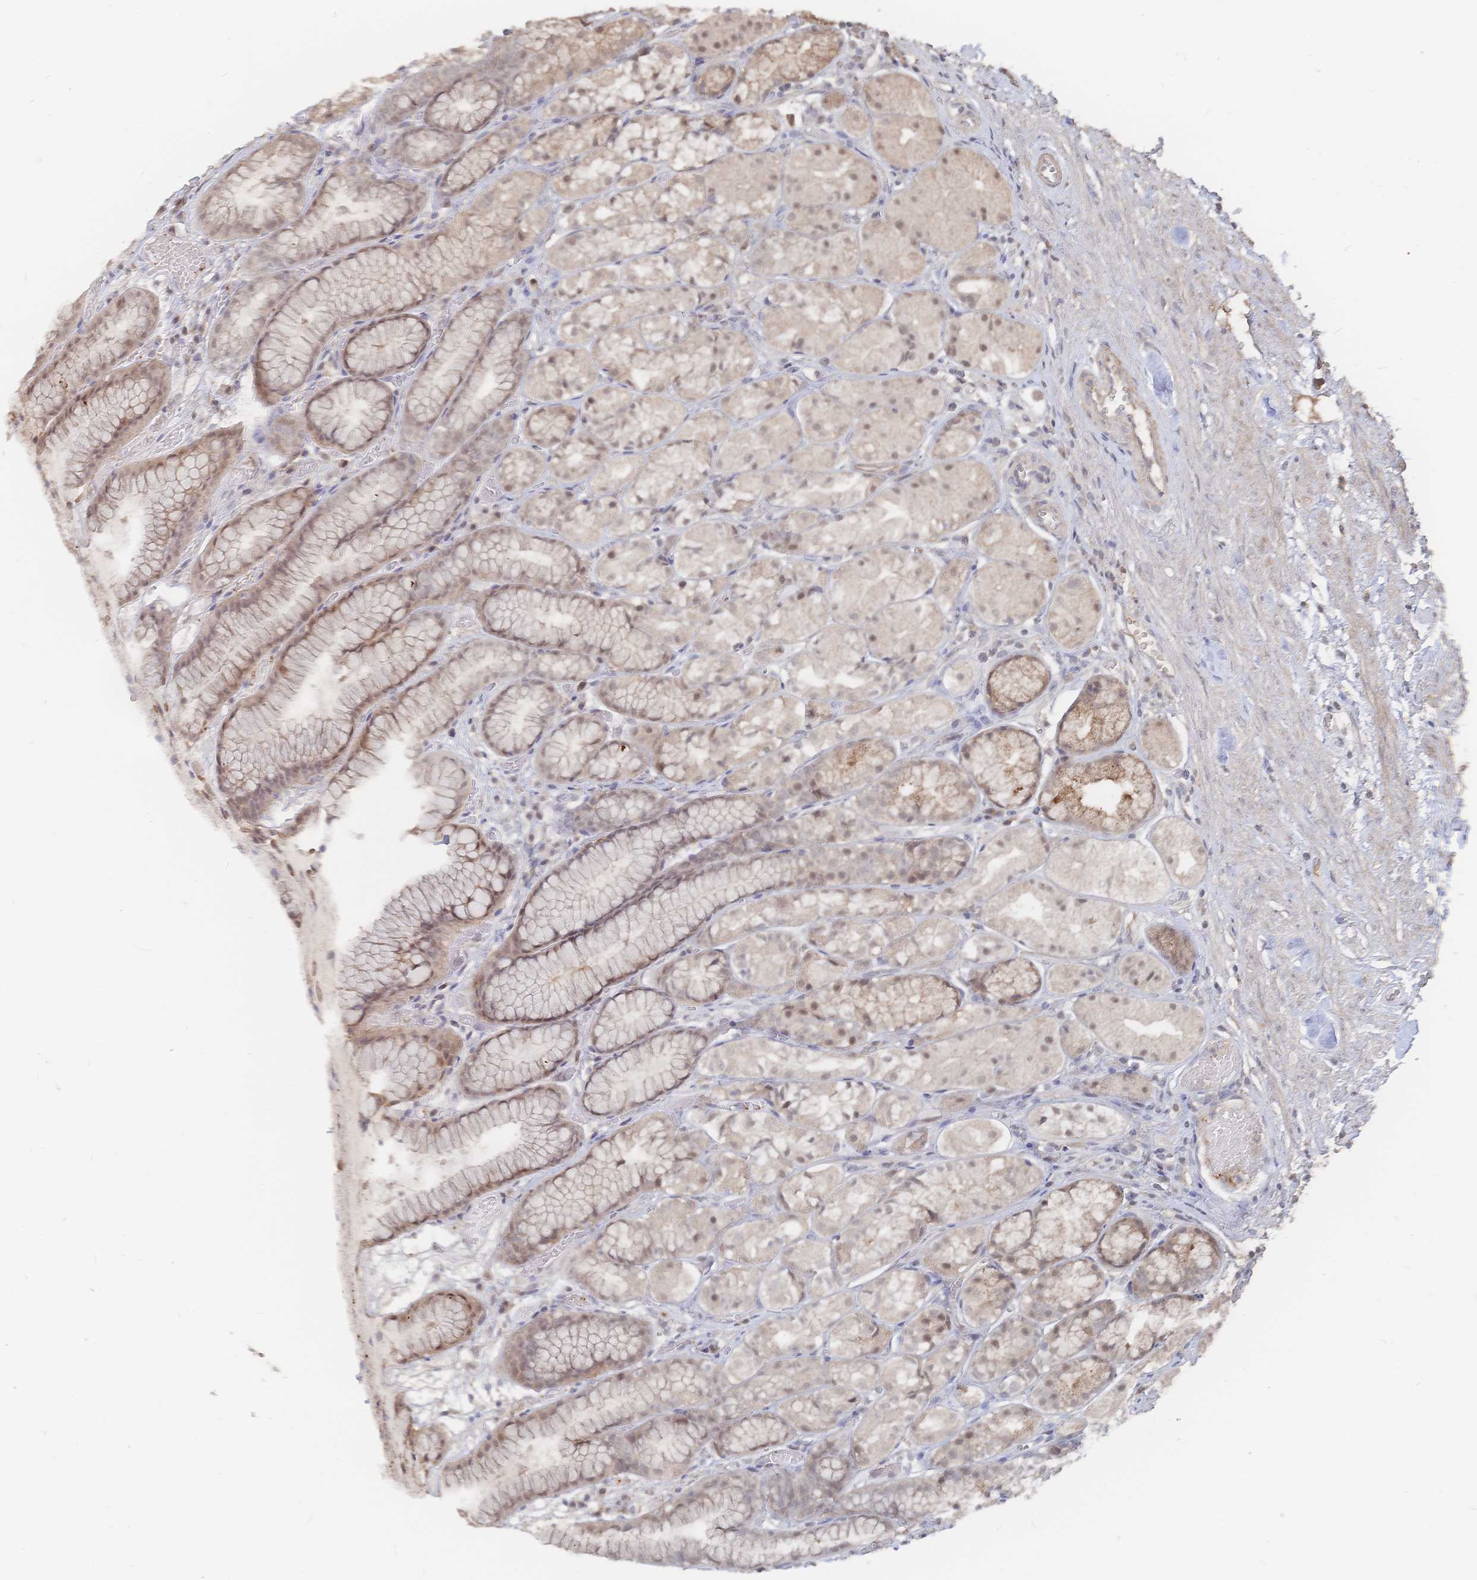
{"staining": {"intensity": "moderate", "quantity": "25%-75%", "location": "cytoplasmic/membranous,nuclear"}, "tissue": "stomach", "cell_type": "Glandular cells", "image_type": "normal", "snomed": [{"axis": "morphology", "description": "Normal tissue, NOS"}, {"axis": "topography", "description": "Stomach"}], "caption": "The histopathology image reveals staining of benign stomach, revealing moderate cytoplasmic/membranous,nuclear protein positivity (brown color) within glandular cells. (DAB IHC with brightfield microscopy, high magnification).", "gene": "LRP5", "patient": {"sex": "male", "age": 70}}